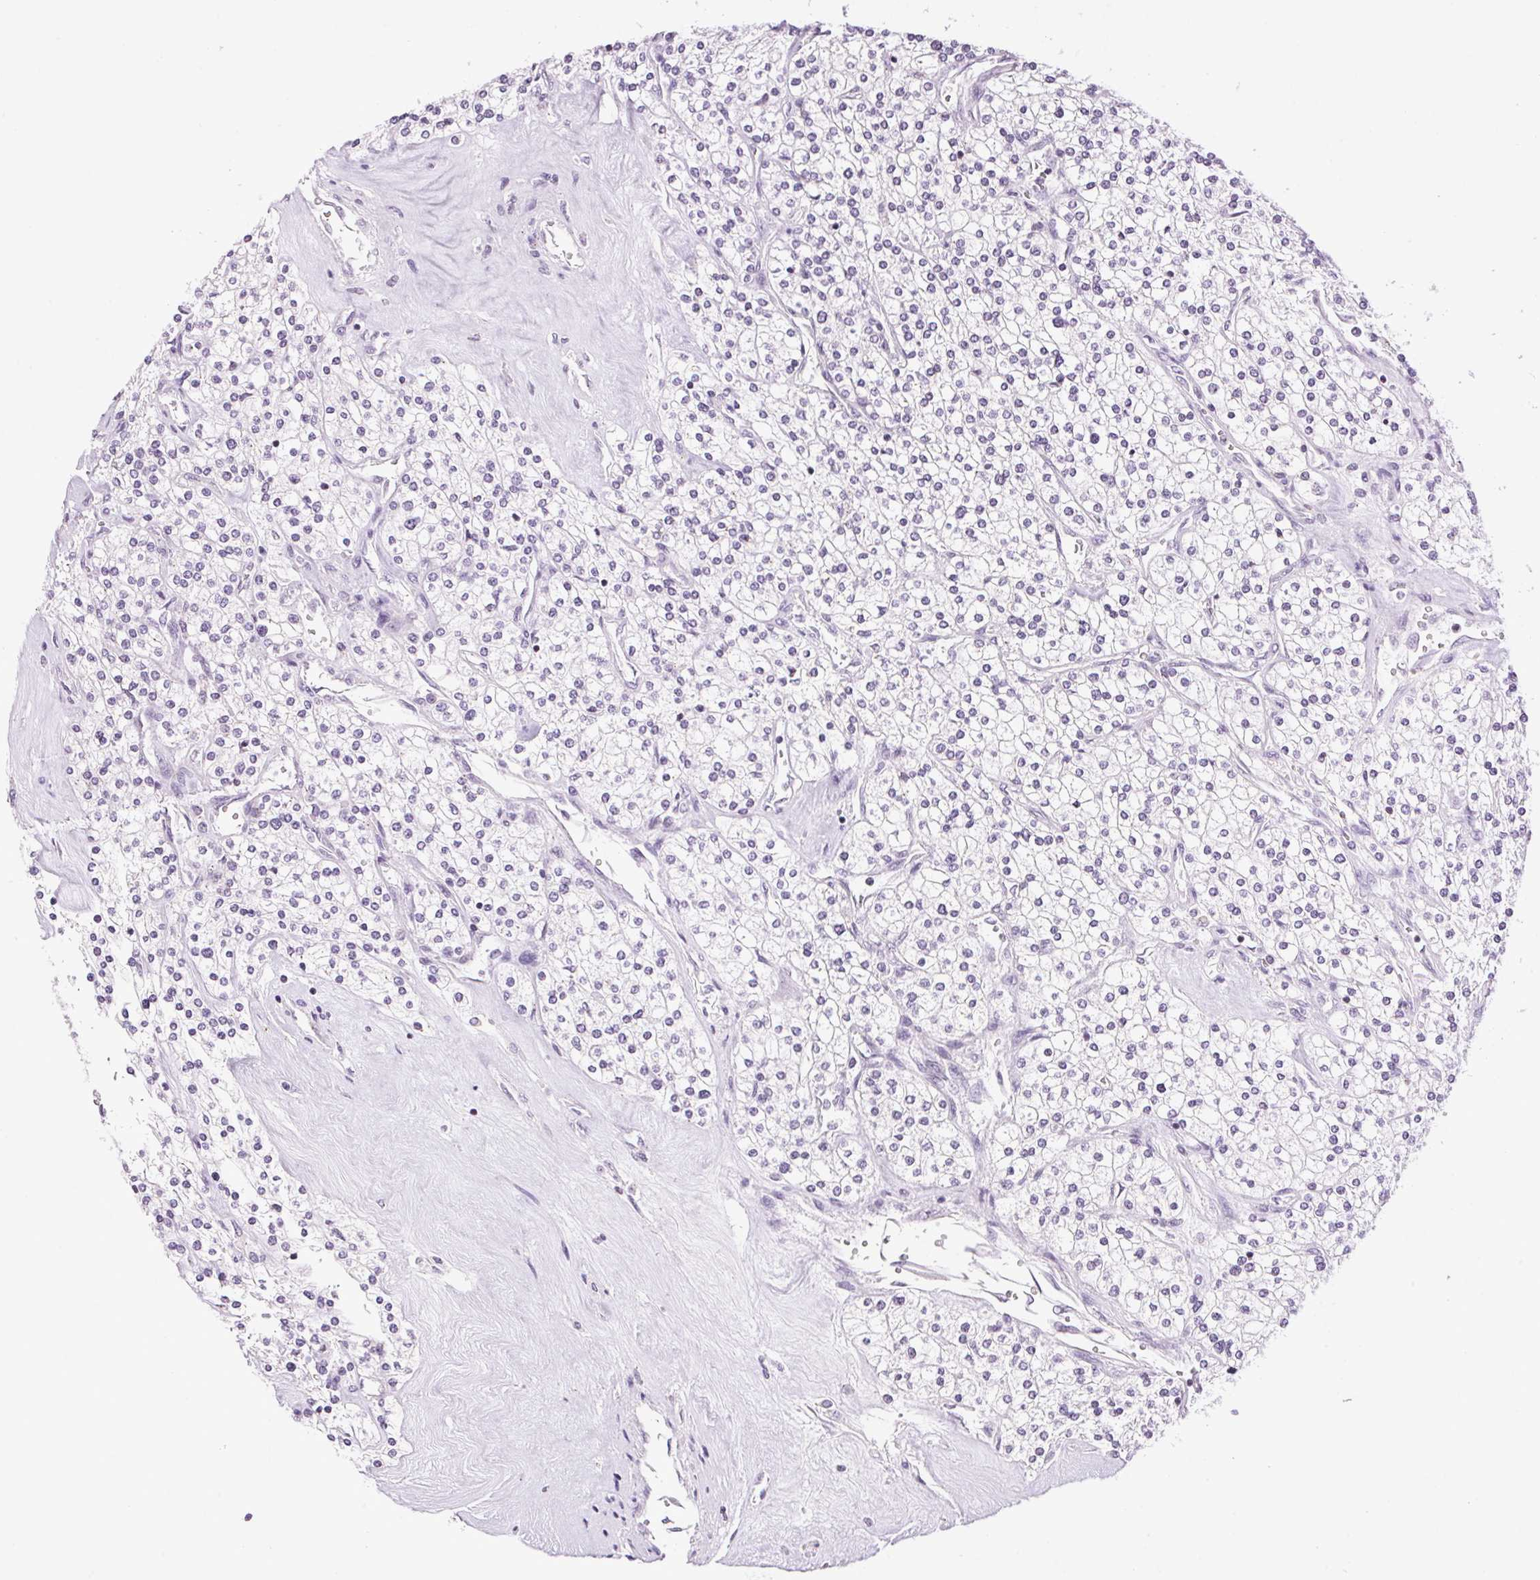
{"staining": {"intensity": "negative", "quantity": "none", "location": "none"}, "tissue": "renal cancer", "cell_type": "Tumor cells", "image_type": "cancer", "snomed": [{"axis": "morphology", "description": "Adenocarcinoma, NOS"}, {"axis": "topography", "description": "Kidney"}], "caption": "DAB immunohistochemical staining of human renal cancer demonstrates no significant expression in tumor cells.", "gene": "TMEM88B", "patient": {"sex": "male", "age": 80}}